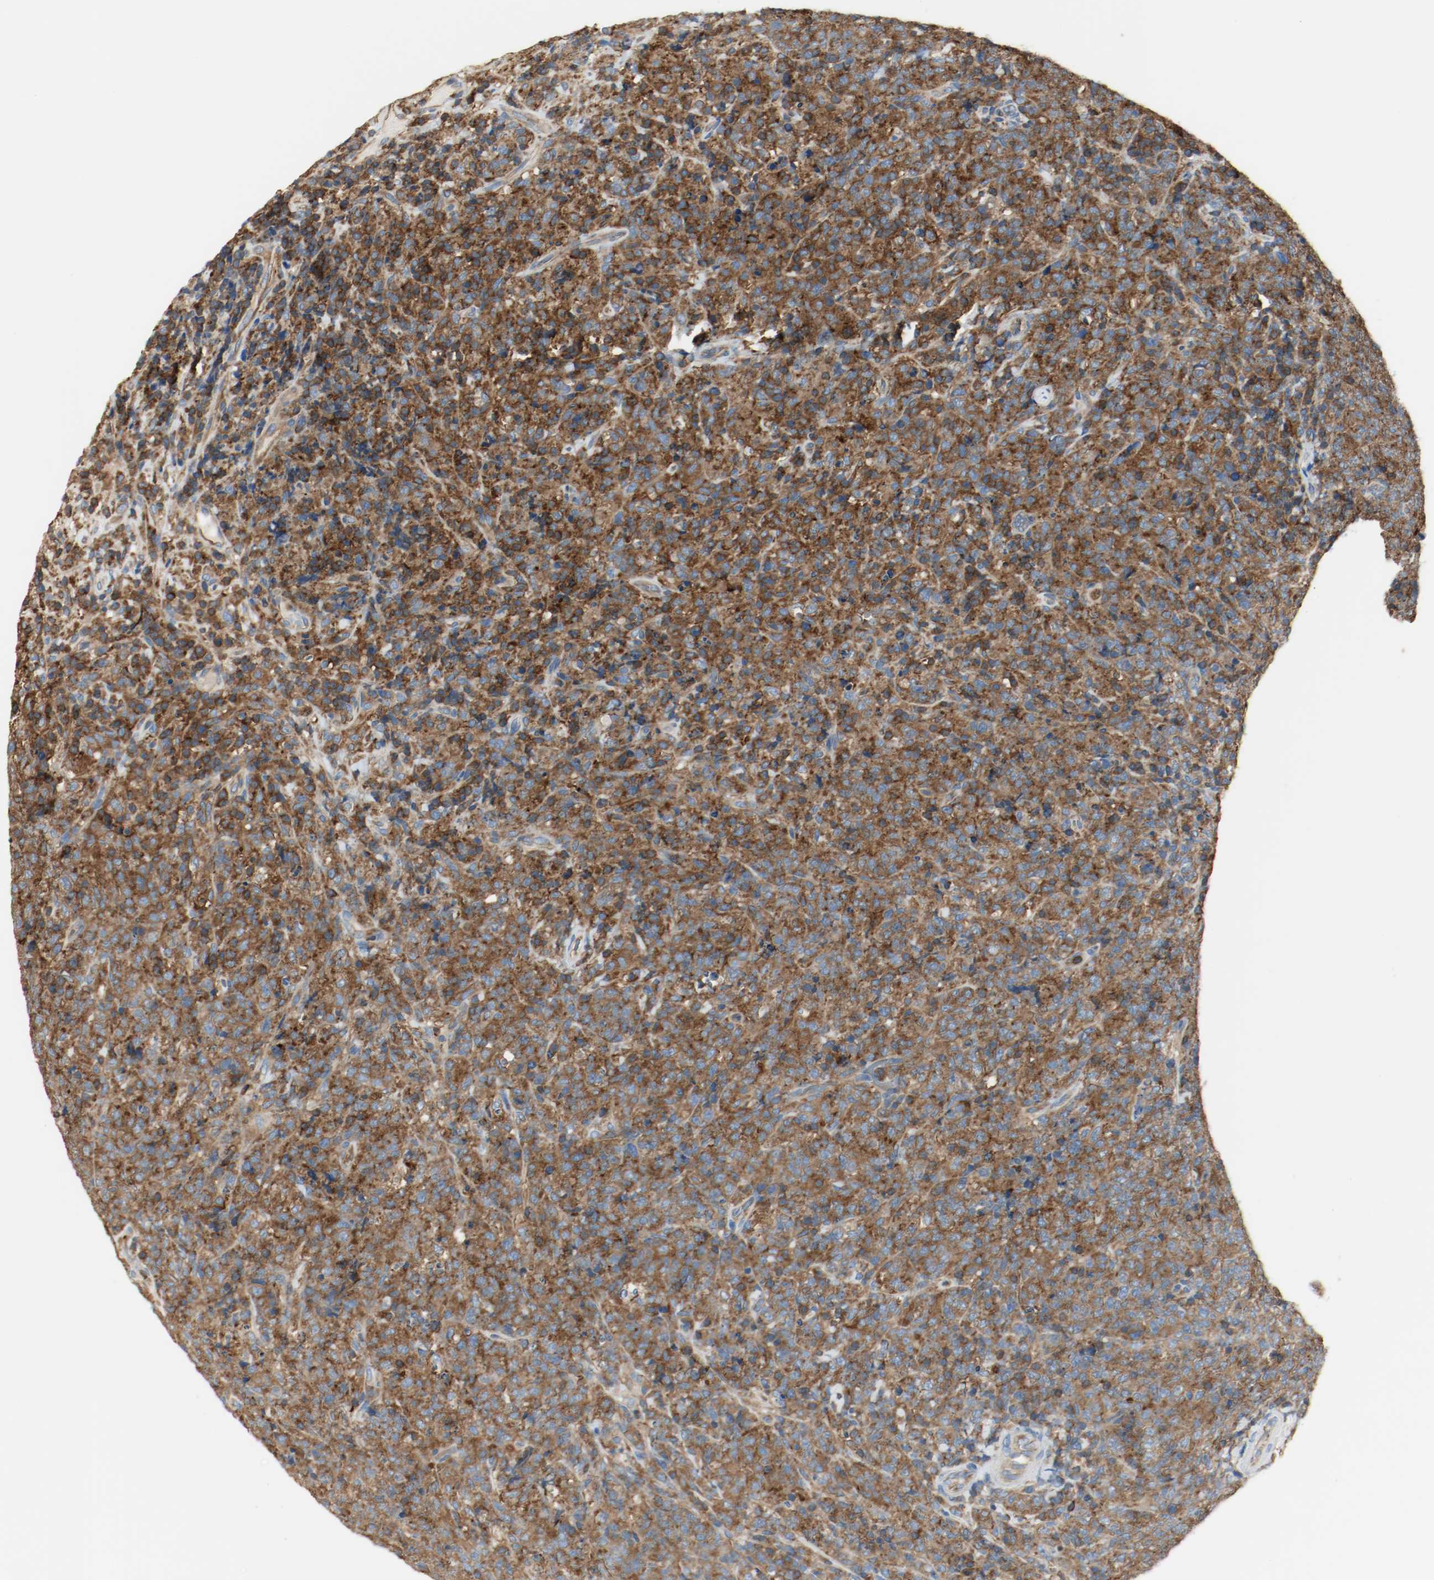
{"staining": {"intensity": "strong", "quantity": ">75%", "location": "cytoplasmic/membranous"}, "tissue": "lymphoma", "cell_type": "Tumor cells", "image_type": "cancer", "snomed": [{"axis": "morphology", "description": "Malignant lymphoma, non-Hodgkin's type, High grade"}, {"axis": "topography", "description": "Tonsil"}], "caption": "Immunohistochemistry (IHC) photomicrograph of human malignant lymphoma, non-Hodgkin's type (high-grade) stained for a protein (brown), which exhibits high levels of strong cytoplasmic/membranous positivity in approximately >75% of tumor cells.", "gene": "ARPC1B", "patient": {"sex": "female", "age": 36}}